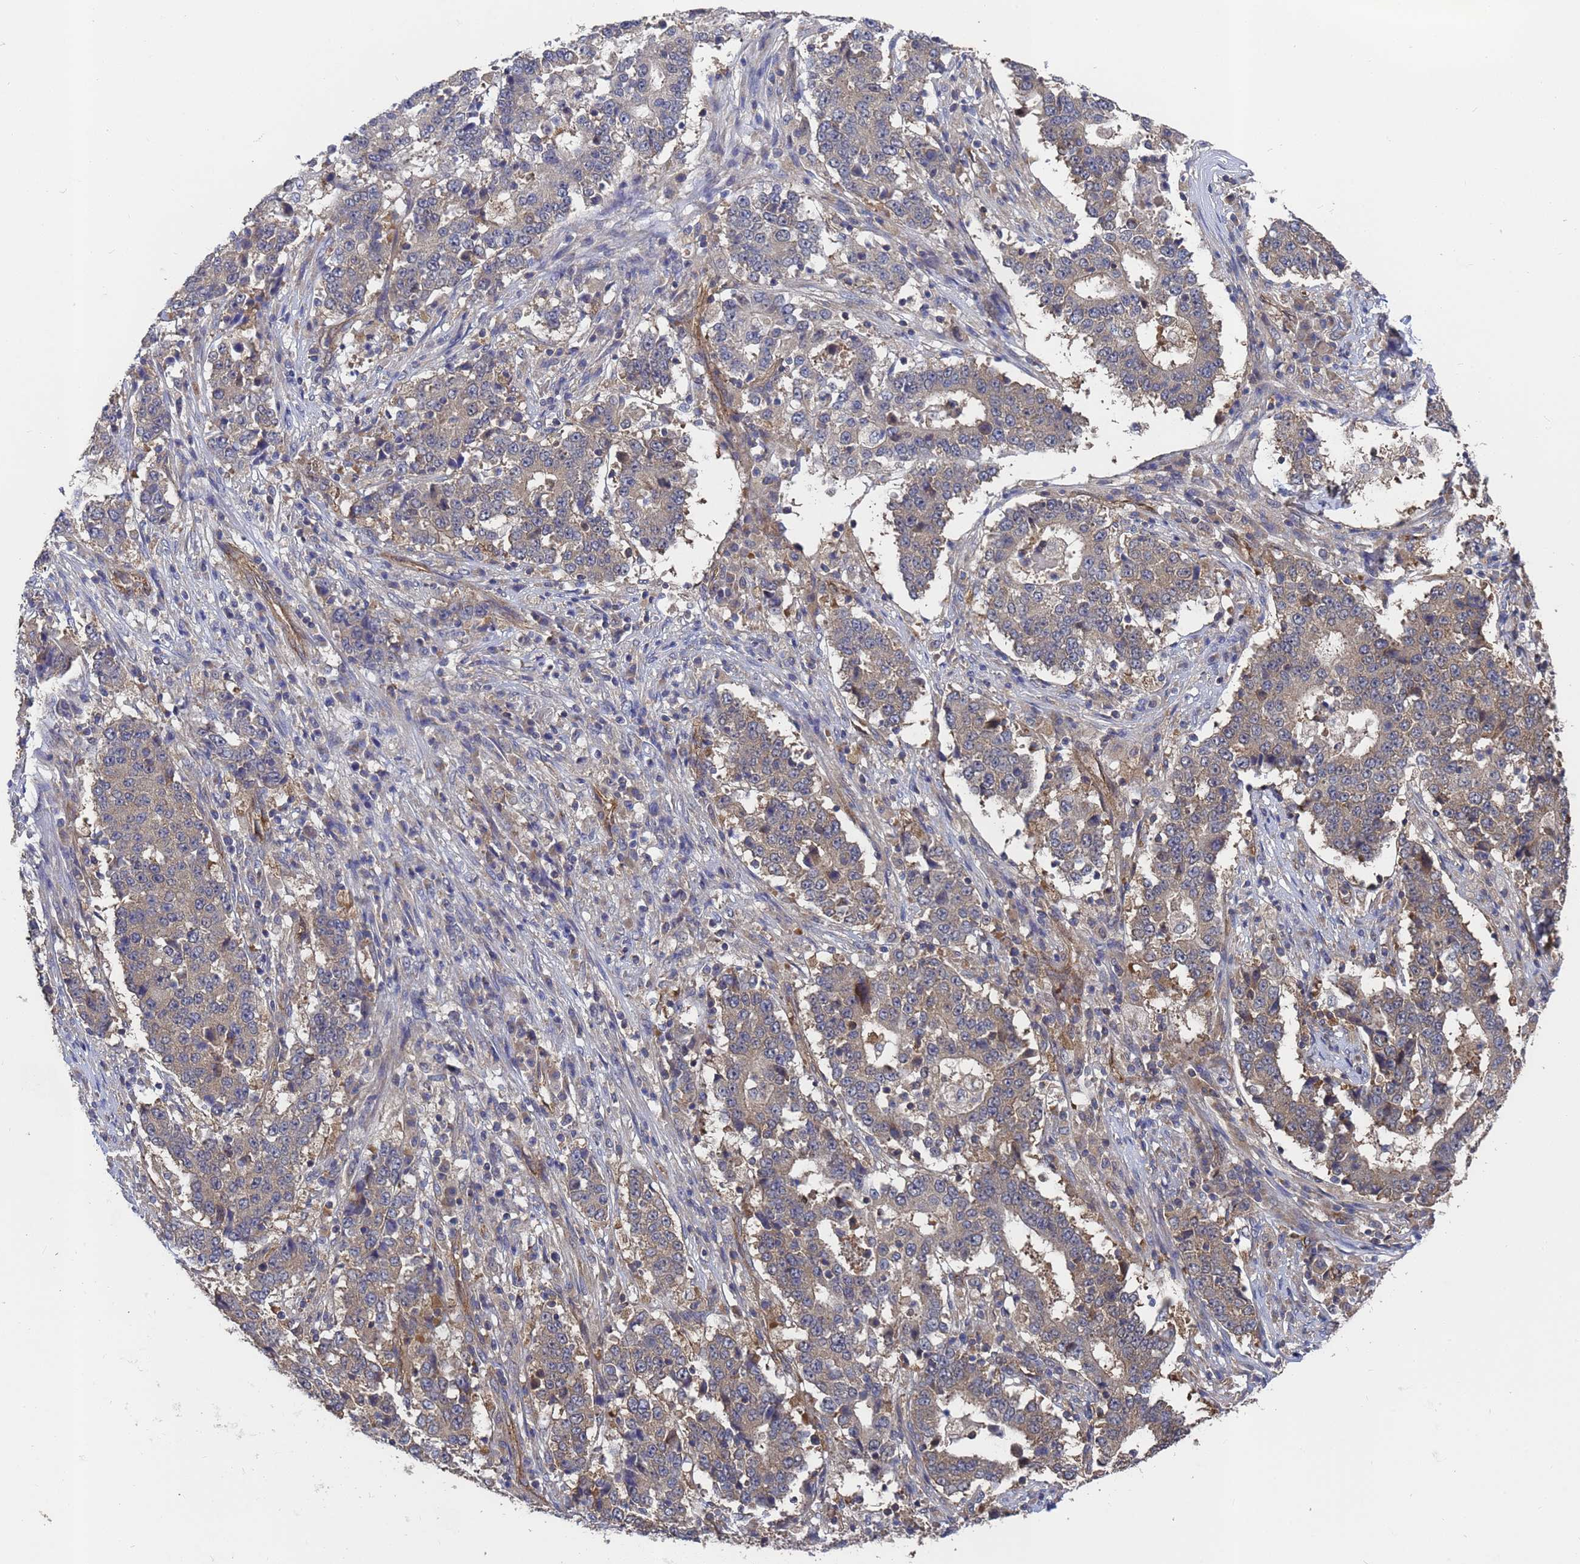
{"staining": {"intensity": "weak", "quantity": "25%-75%", "location": "cytoplasmic/membranous"}, "tissue": "stomach cancer", "cell_type": "Tumor cells", "image_type": "cancer", "snomed": [{"axis": "morphology", "description": "Adenocarcinoma, NOS"}, {"axis": "topography", "description": "Stomach"}], "caption": "Tumor cells display weak cytoplasmic/membranous staining in about 25%-75% of cells in stomach cancer.", "gene": "ALS2CL", "patient": {"sex": "male", "age": 59}}